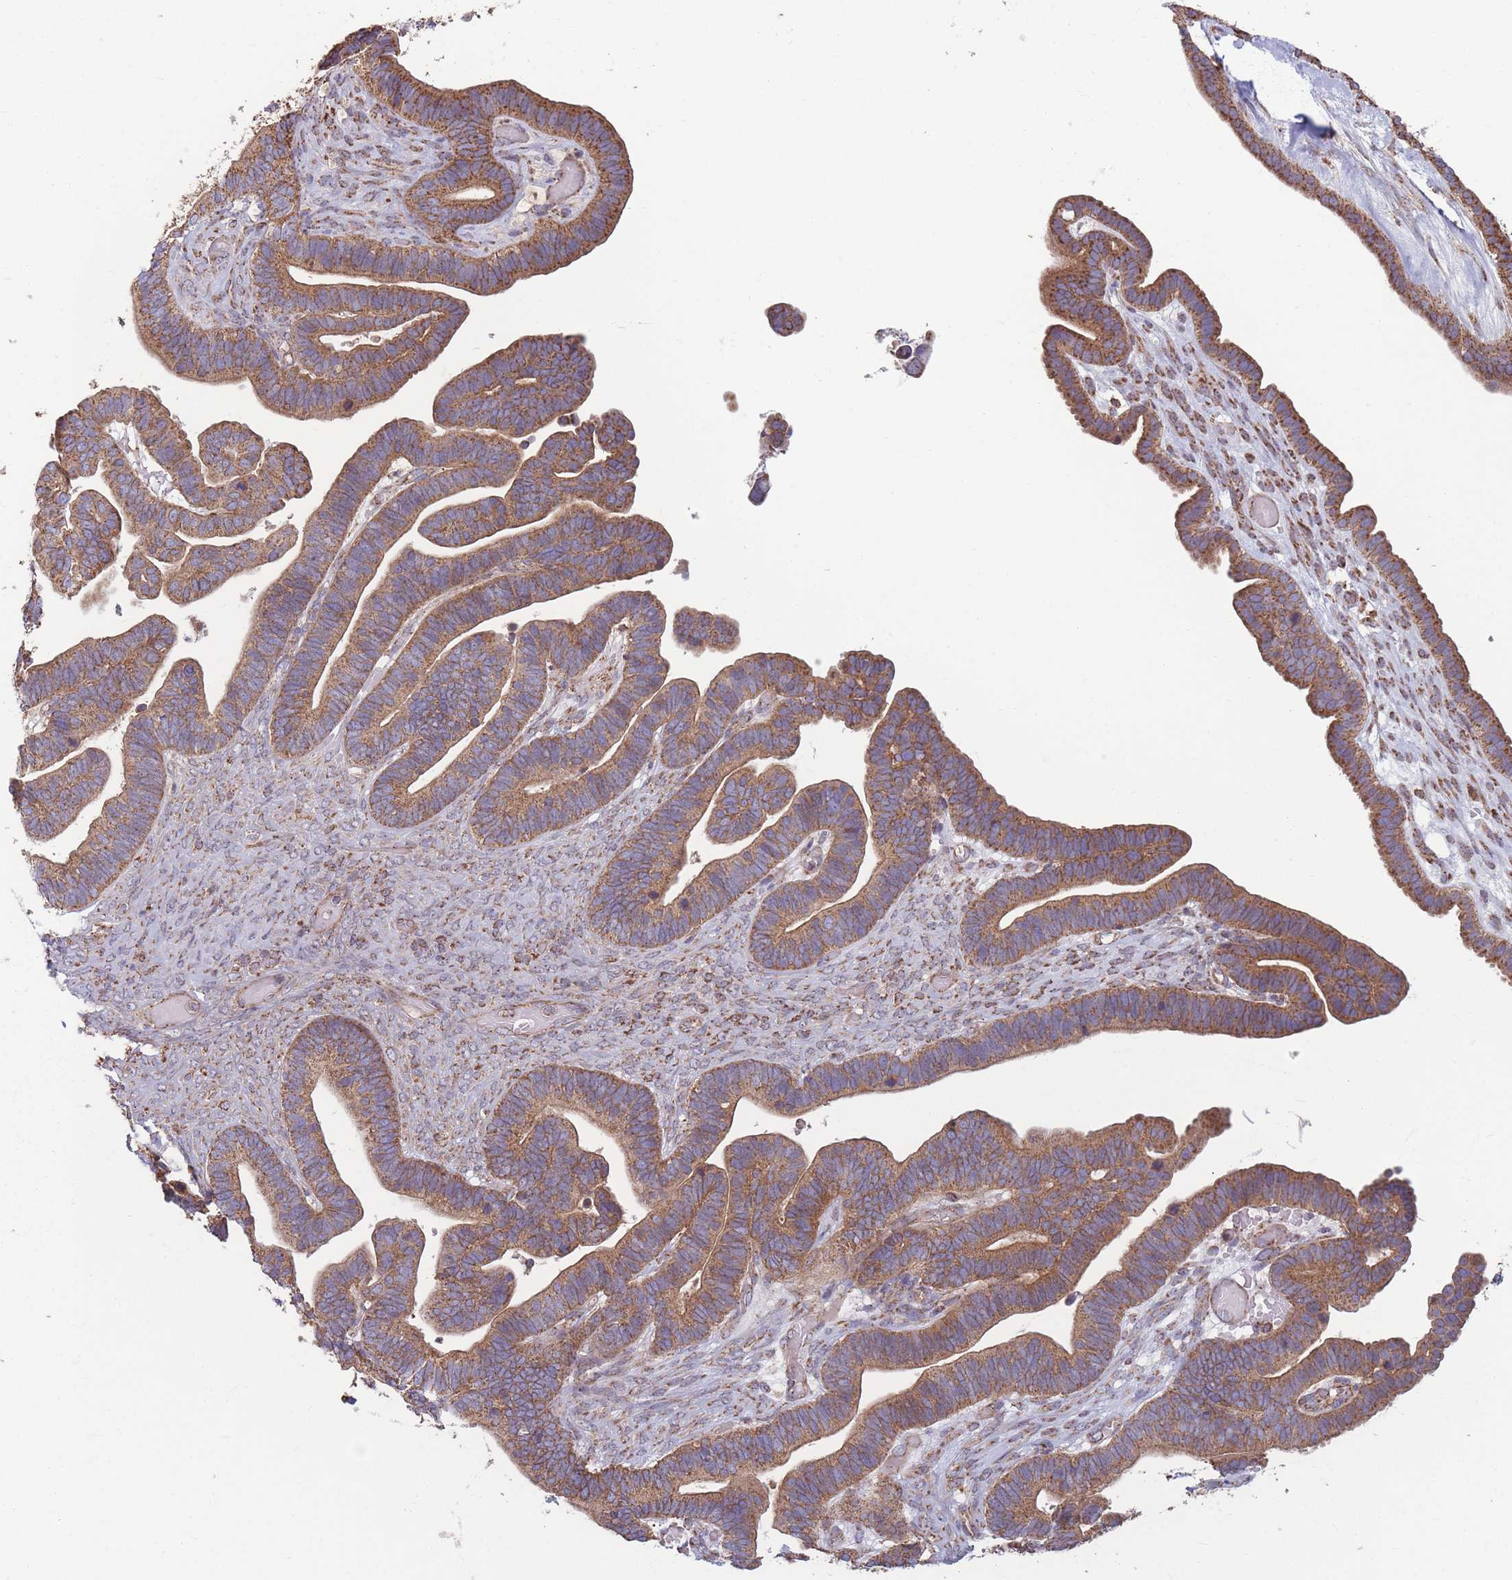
{"staining": {"intensity": "strong", "quantity": ">75%", "location": "cytoplasmic/membranous"}, "tissue": "ovarian cancer", "cell_type": "Tumor cells", "image_type": "cancer", "snomed": [{"axis": "morphology", "description": "Cystadenocarcinoma, serous, NOS"}, {"axis": "topography", "description": "Ovary"}], "caption": "Immunohistochemical staining of human ovarian cancer (serous cystadenocarcinoma) exhibits high levels of strong cytoplasmic/membranous protein positivity in approximately >75% of tumor cells.", "gene": "KIF16B", "patient": {"sex": "female", "age": 56}}